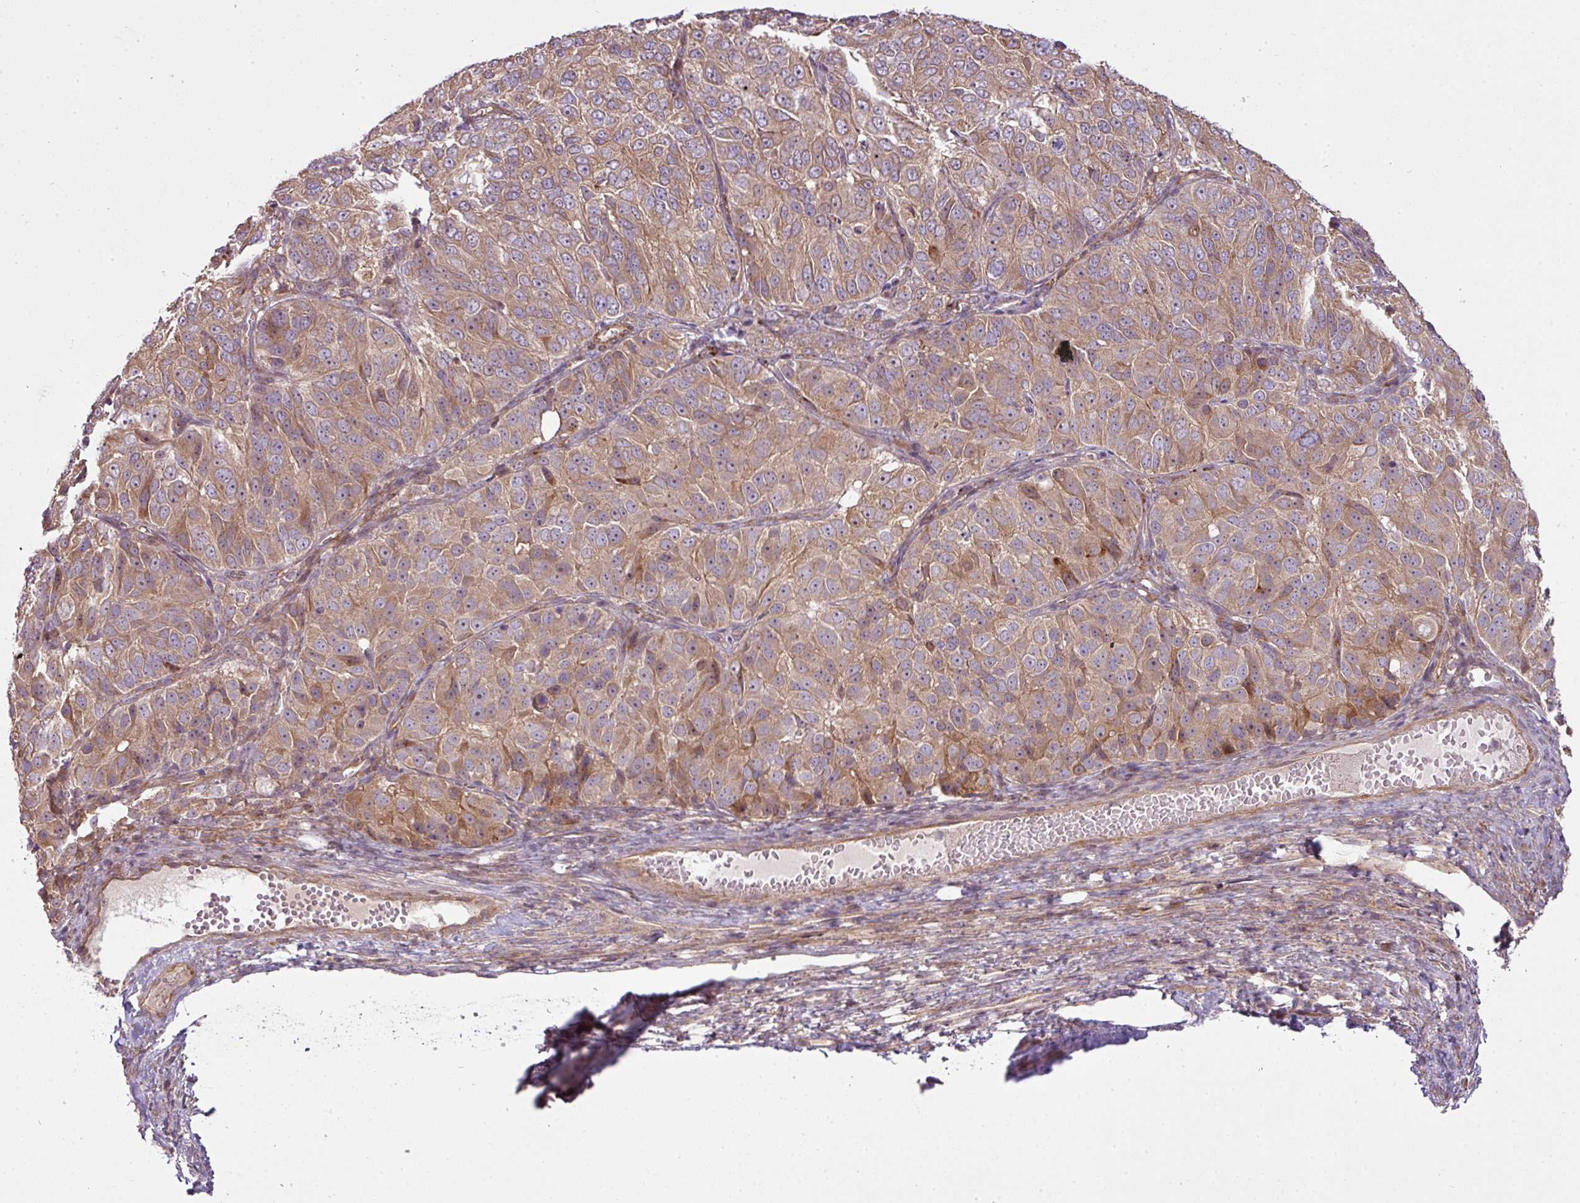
{"staining": {"intensity": "moderate", "quantity": ">75%", "location": "cytoplasmic/membranous"}, "tissue": "ovarian cancer", "cell_type": "Tumor cells", "image_type": "cancer", "snomed": [{"axis": "morphology", "description": "Carcinoma, endometroid"}, {"axis": "topography", "description": "Ovary"}], "caption": "Immunohistochemical staining of ovarian cancer demonstrates moderate cytoplasmic/membranous protein positivity in approximately >75% of tumor cells.", "gene": "COX18", "patient": {"sex": "female", "age": 51}}